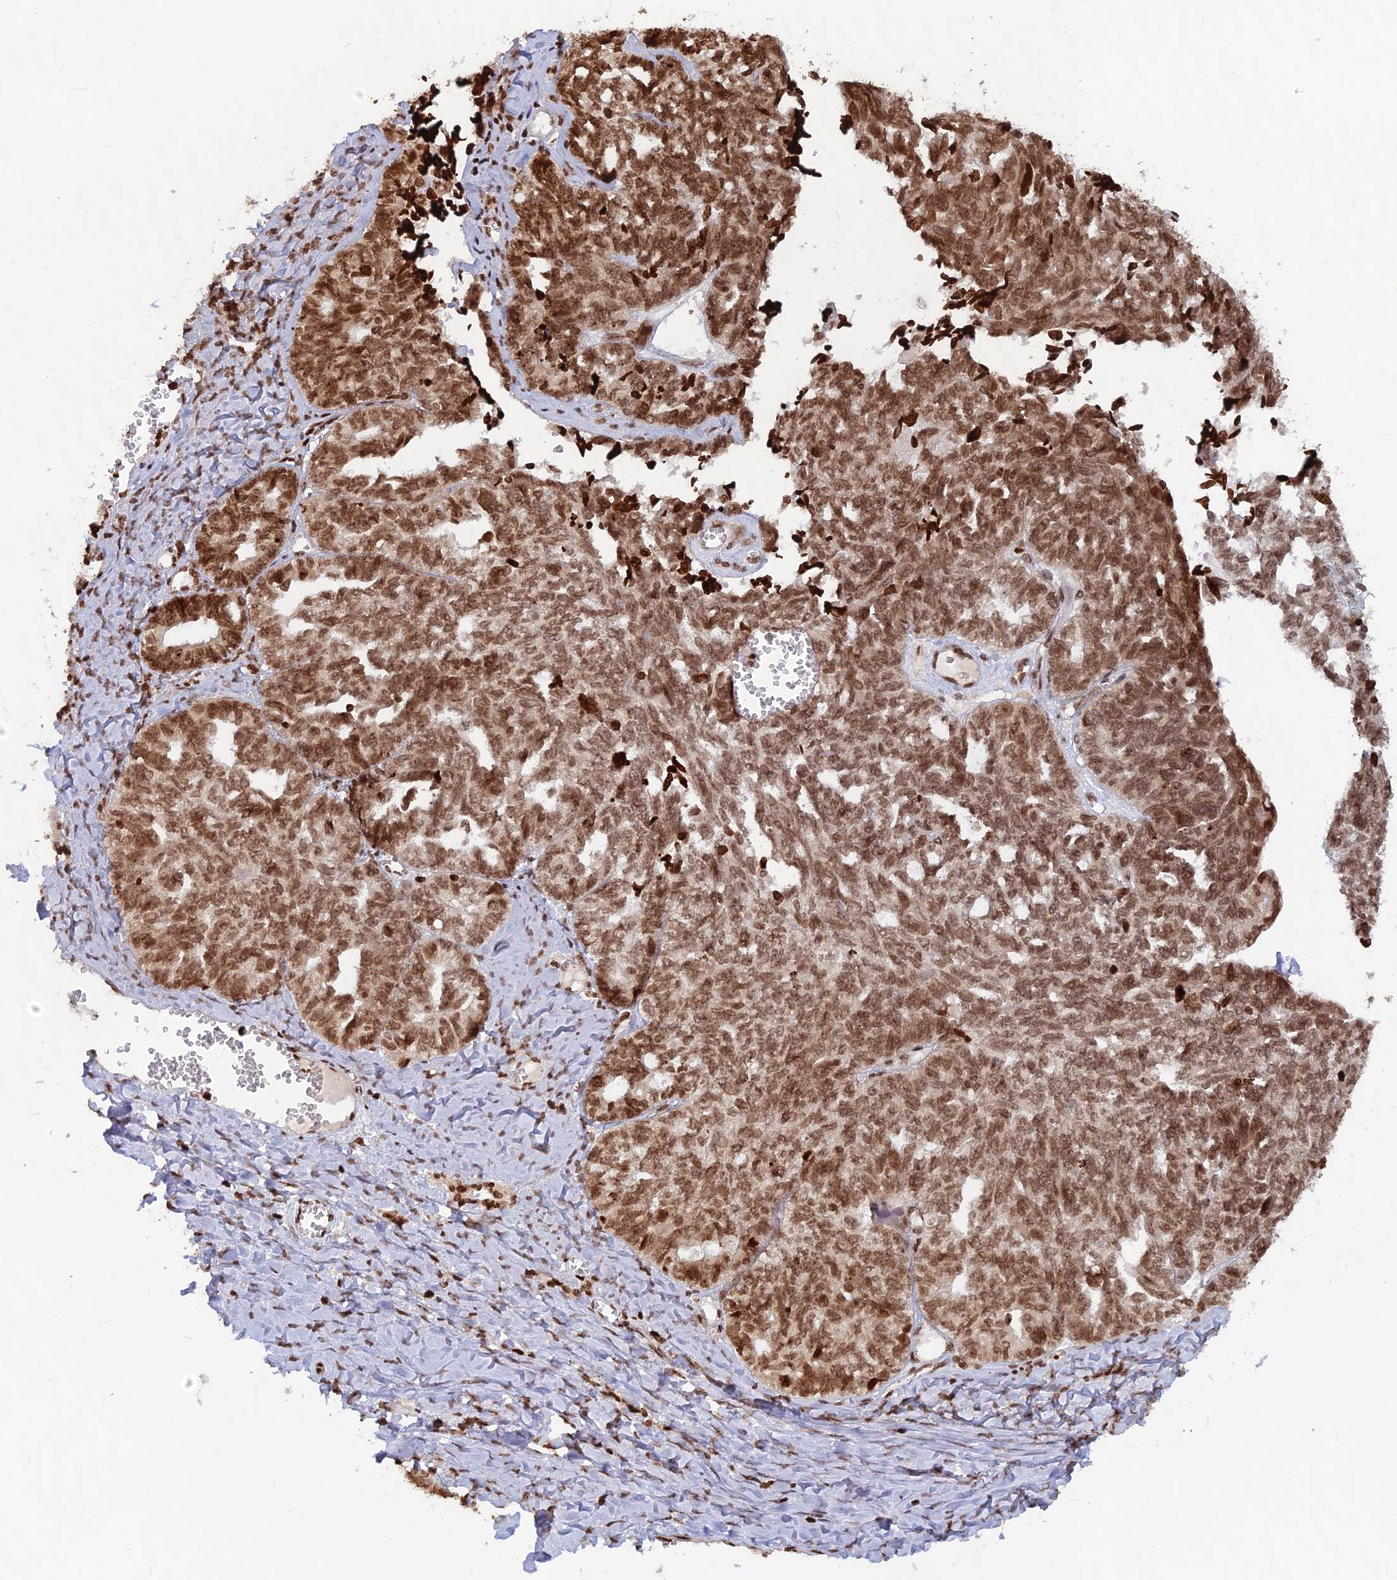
{"staining": {"intensity": "moderate", "quantity": ">75%", "location": "nuclear"}, "tissue": "ovarian cancer", "cell_type": "Tumor cells", "image_type": "cancer", "snomed": [{"axis": "morphology", "description": "Cystadenocarcinoma, serous, NOS"}, {"axis": "topography", "description": "Ovary"}], "caption": "This micrograph demonstrates ovarian serous cystadenocarcinoma stained with immunohistochemistry to label a protein in brown. The nuclear of tumor cells show moderate positivity for the protein. Nuclei are counter-stained blue.", "gene": "TET2", "patient": {"sex": "female", "age": 79}}